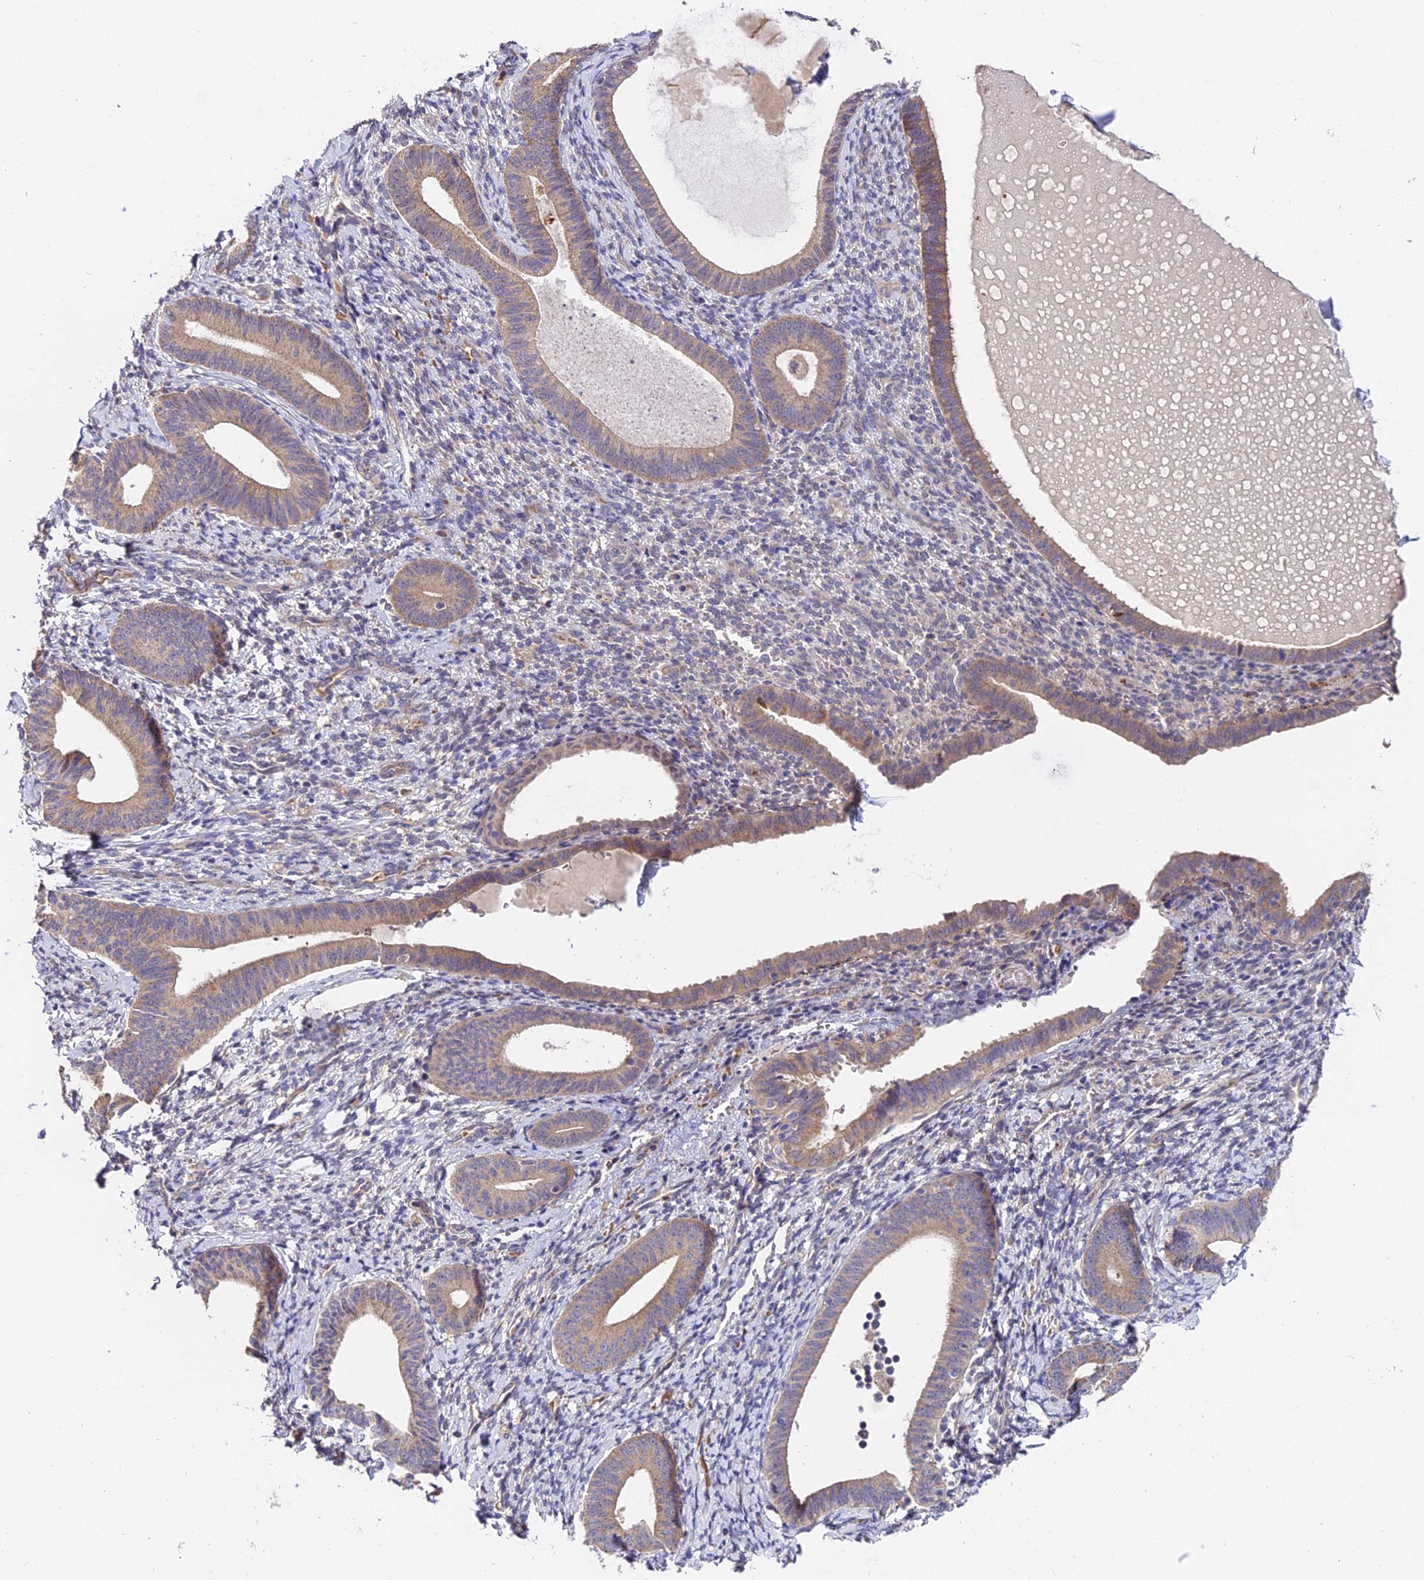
{"staining": {"intensity": "negative", "quantity": "none", "location": "none"}, "tissue": "endometrium", "cell_type": "Cells in endometrial stroma", "image_type": "normal", "snomed": [{"axis": "morphology", "description": "Normal tissue, NOS"}, {"axis": "topography", "description": "Endometrium"}], "caption": "The histopathology image exhibits no significant staining in cells in endometrial stroma of endometrium.", "gene": "TRMT1", "patient": {"sex": "female", "age": 65}}